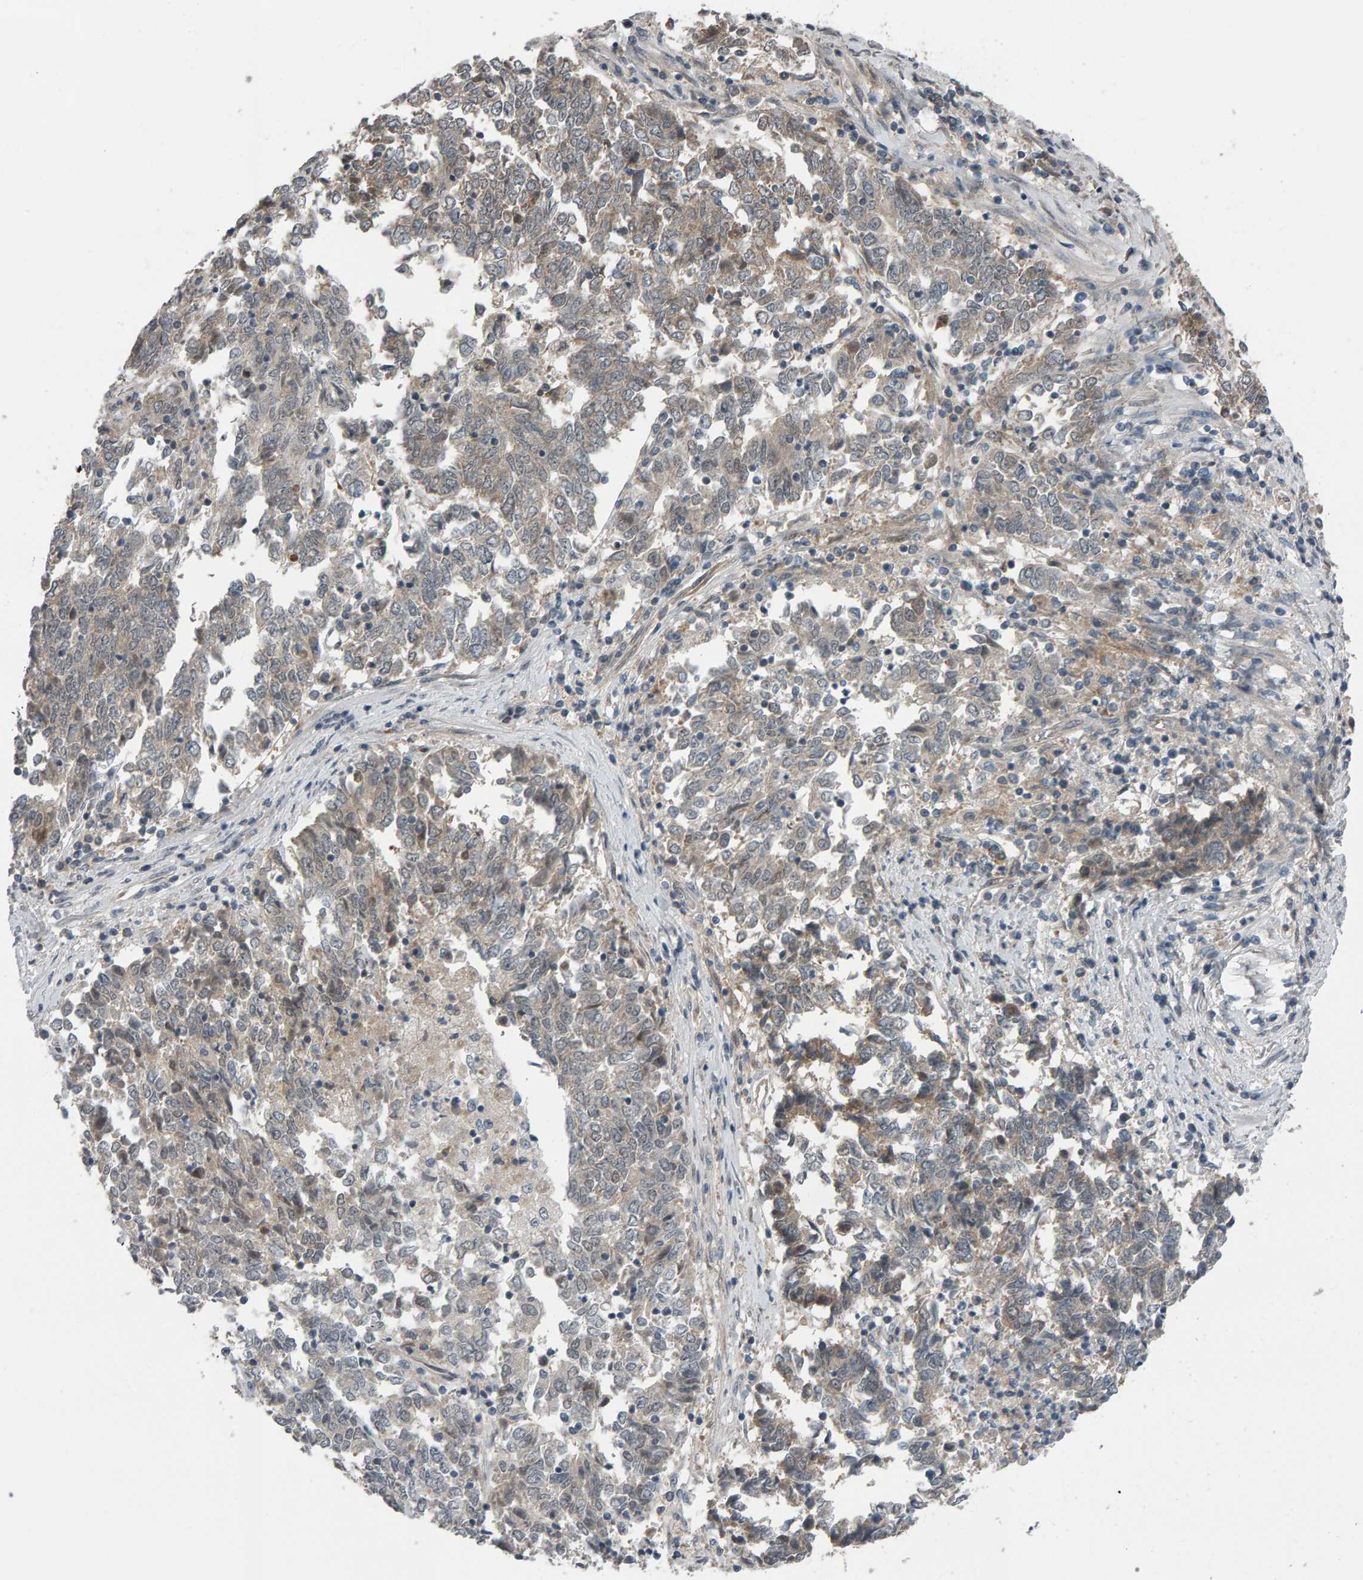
{"staining": {"intensity": "weak", "quantity": "<25%", "location": "cytoplasmic/membranous"}, "tissue": "endometrial cancer", "cell_type": "Tumor cells", "image_type": "cancer", "snomed": [{"axis": "morphology", "description": "Adenocarcinoma, NOS"}, {"axis": "topography", "description": "Endometrium"}], "caption": "This is a photomicrograph of immunohistochemistry staining of endometrial adenocarcinoma, which shows no positivity in tumor cells. (DAB (3,3'-diaminobenzidine) immunohistochemistry (IHC), high magnification).", "gene": "COASY", "patient": {"sex": "female", "age": 80}}